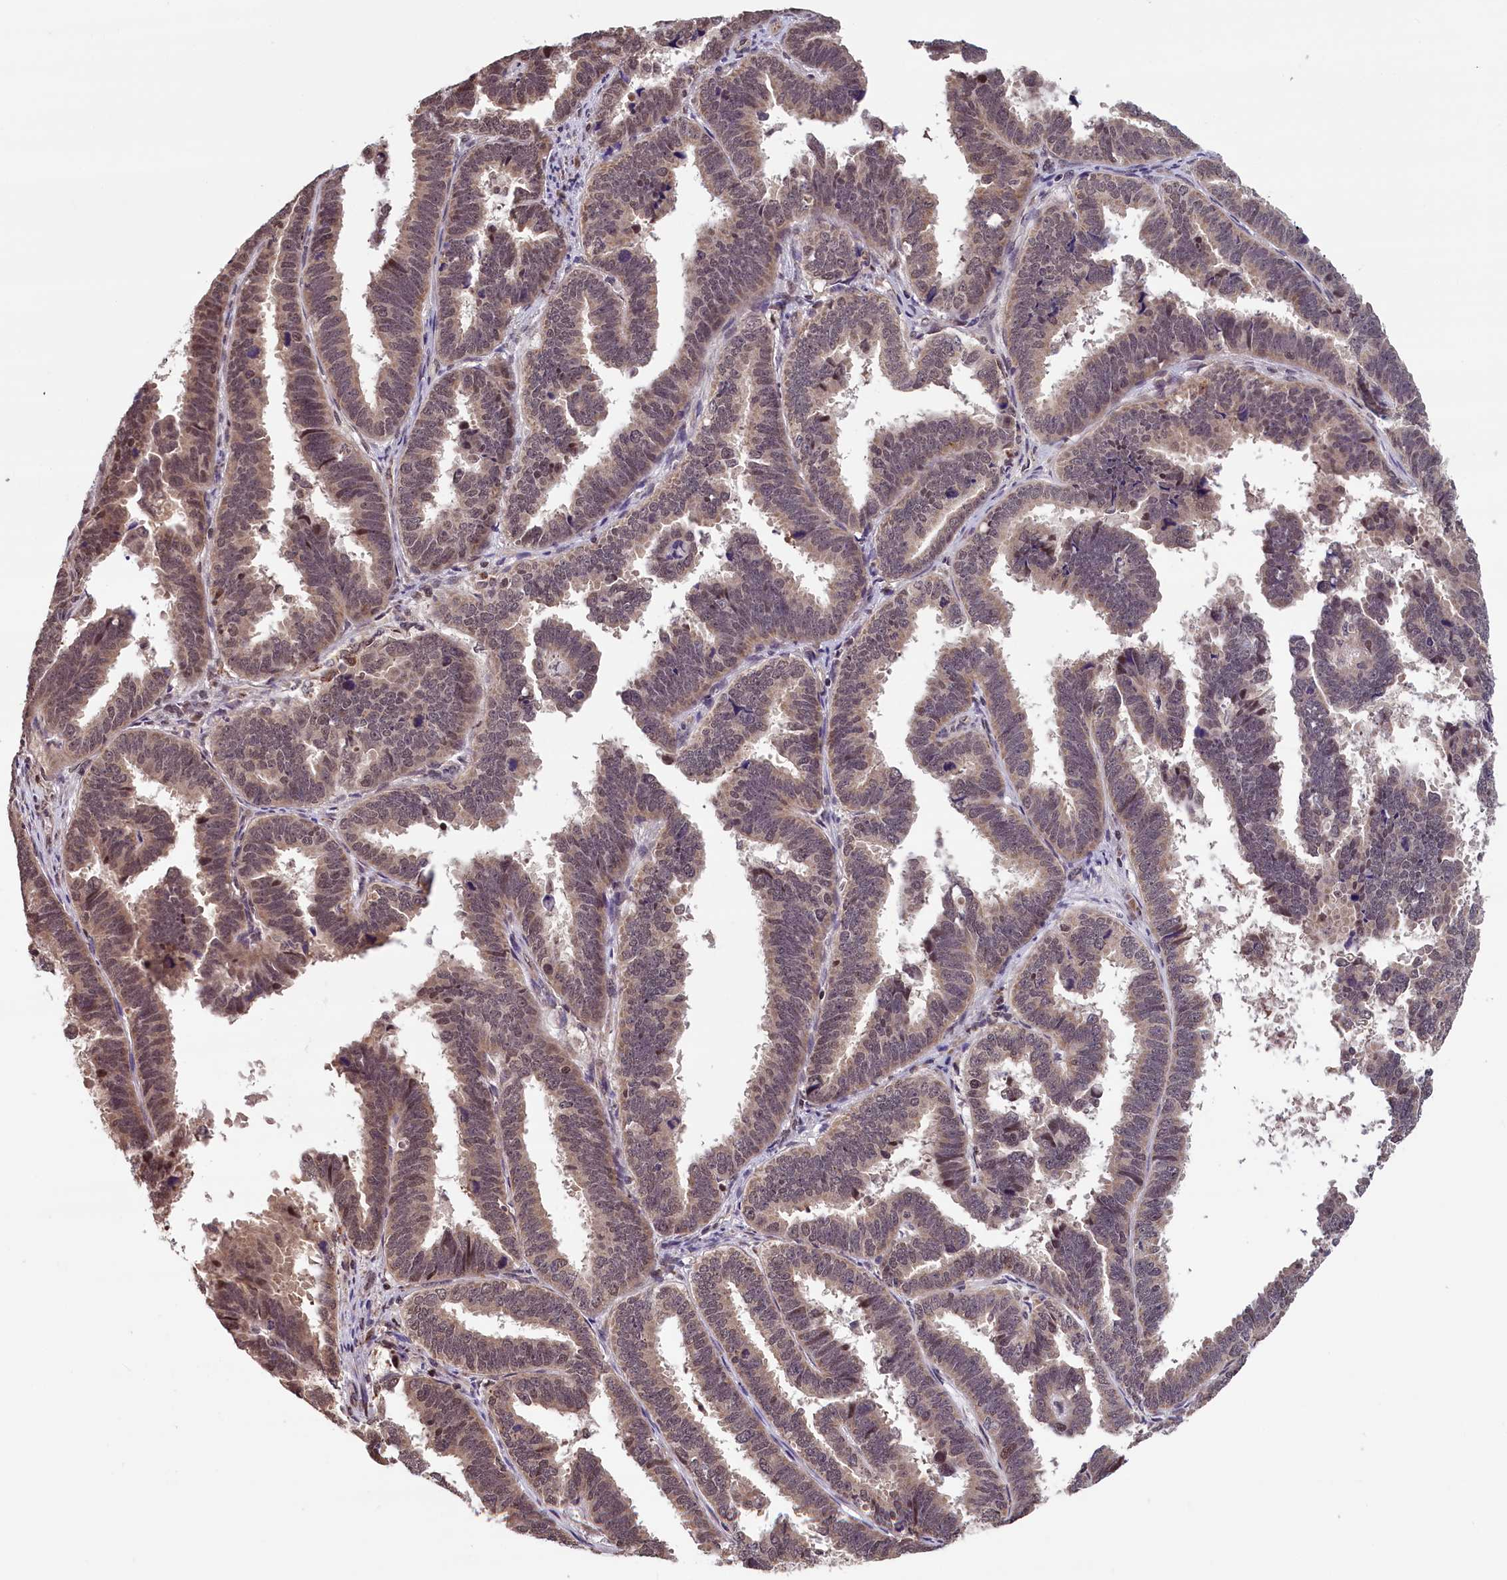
{"staining": {"intensity": "weak", "quantity": "25%-75%", "location": "cytoplasmic/membranous,nuclear"}, "tissue": "endometrial cancer", "cell_type": "Tumor cells", "image_type": "cancer", "snomed": [{"axis": "morphology", "description": "Adenocarcinoma, NOS"}, {"axis": "topography", "description": "Endometrium"}], "caption": "The immunohistochemical stain labels weak cytoplasmic/membranous and nuclear positivity in tumor cells of adenocarcinoma (endometrial) tissue. Nuclei are stained in blue.", "gene": "KCNK6", "patient": {"sex": "female", "age": 75}}